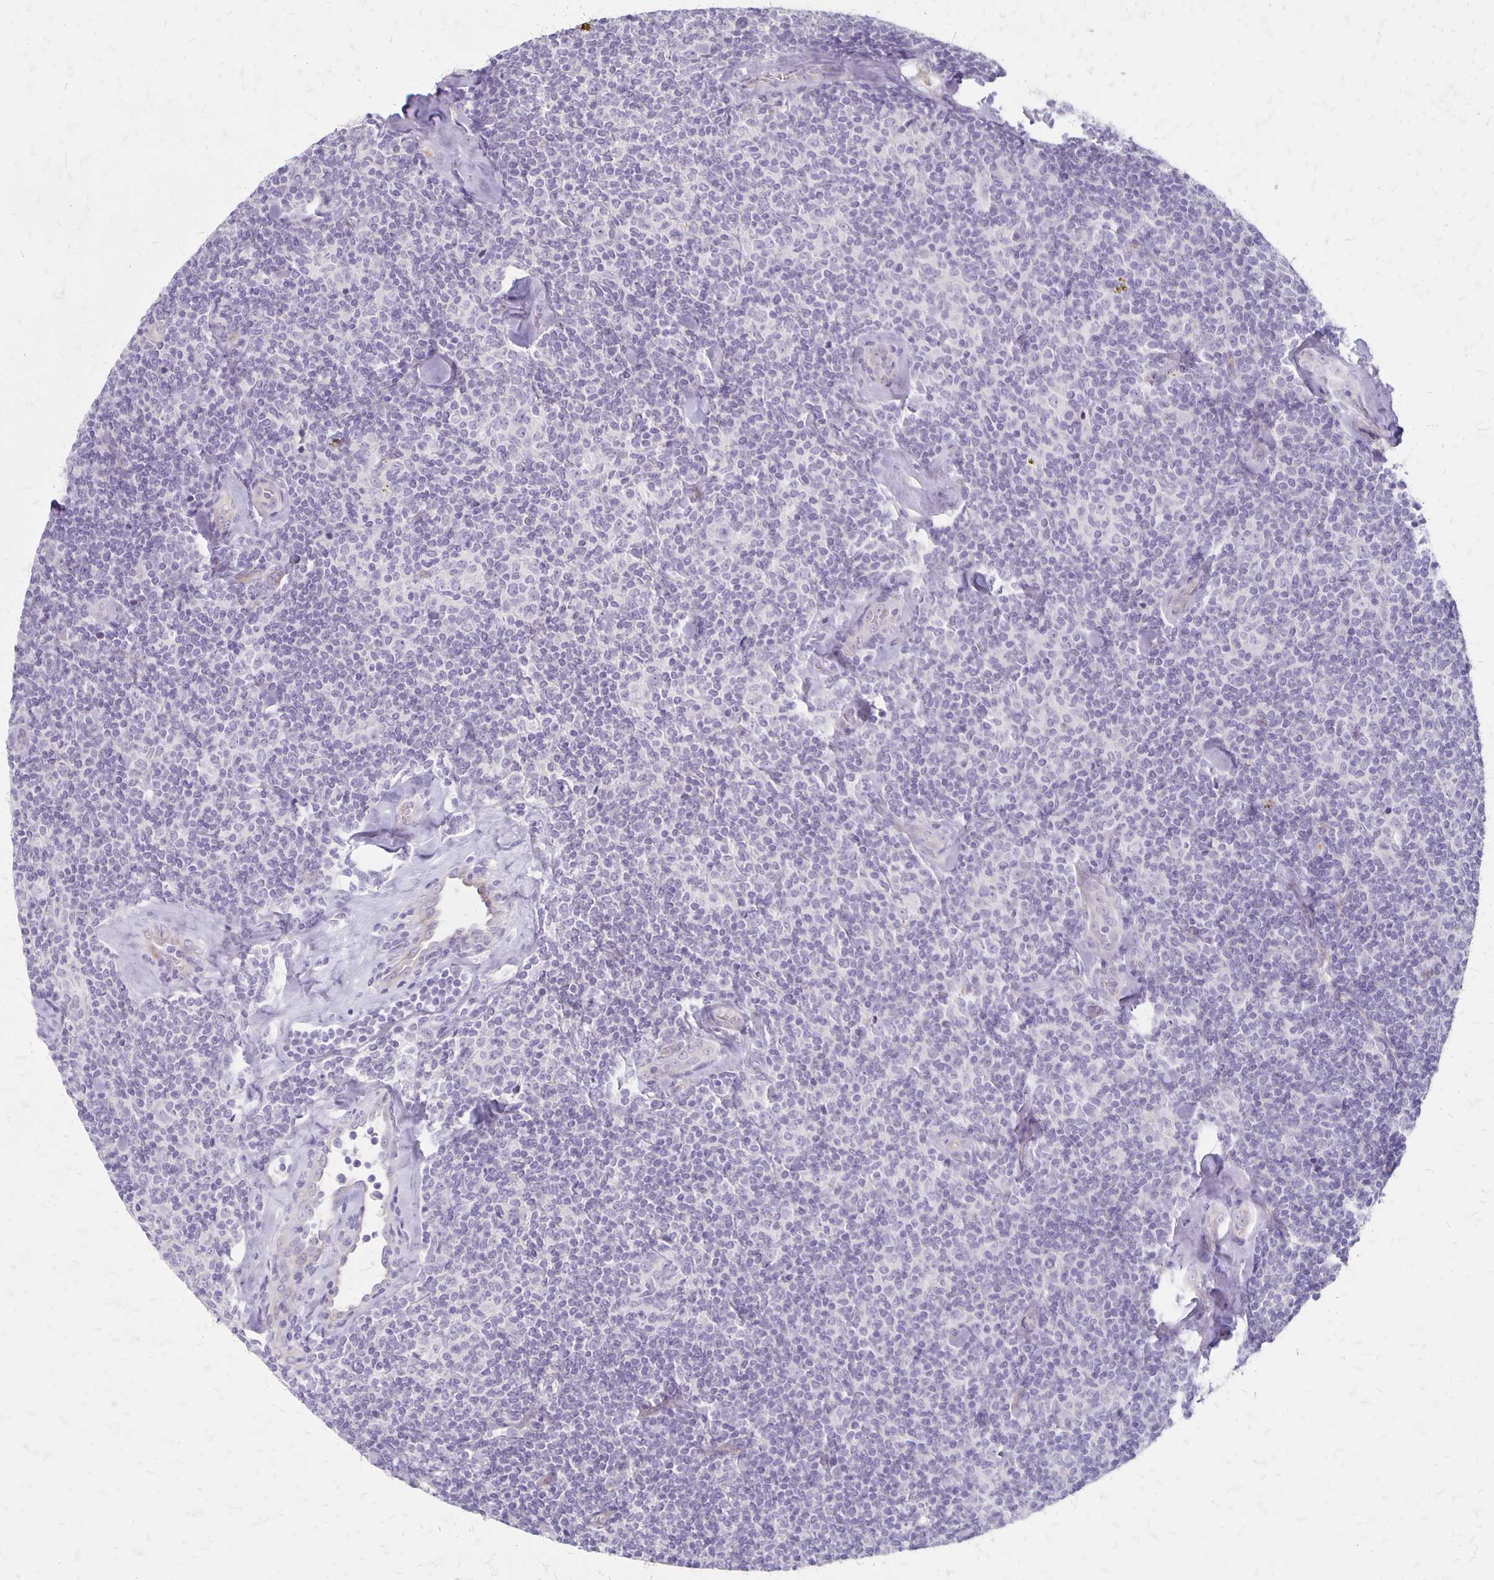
{"staining": {"intensity": "negative", "quantity": "none", "location": "none"}, "tissue": "lymphoma", "cell_type": "Tumor cells", "image_type": "cancer", "snomed": [{"axis": "morphology", "description": "Malignant lymphoma, non-Hodgkin's type, Low grade"}, {"axis": "topography", "description": "Lymph node"}], "caption": "Immunohistochemical staining of human malignant lymphoma, non-Hodgkin's type (low-grade) displays no significant expression in tumor cells. Brightfield microscopy of IHC stained with DAB (brown) and hematoxylin (blue), captured at high magnification.", "gene": "HOMER1", "patient": {"sex": "female", "age": 56}}